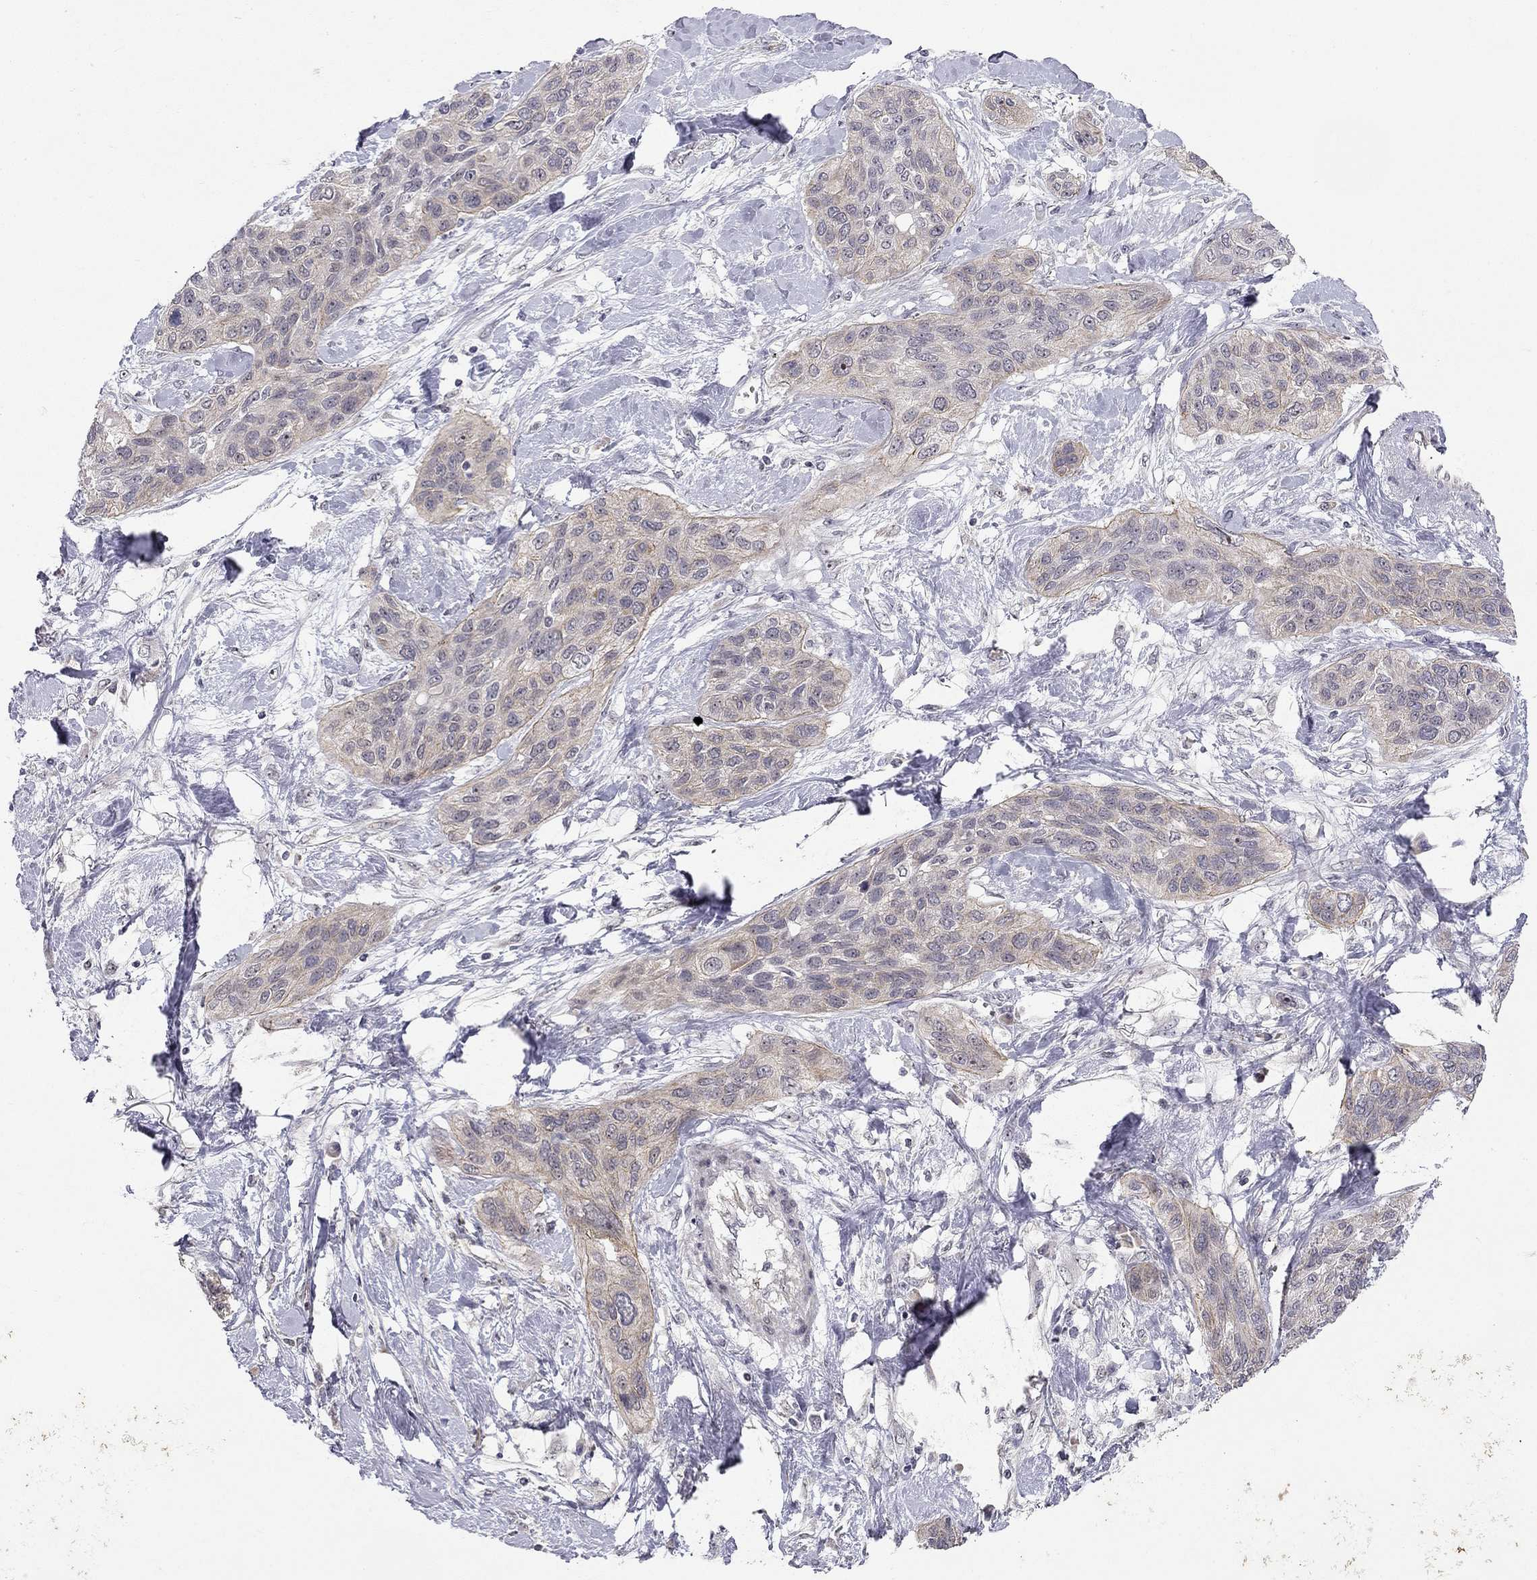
{"staining": {"intensity": "weak", "quantity": "25%-75%", "location": "cytoplasmic/membranous"}, "tissue": "lung cancer", "cell_type": "Tumor cells", "image_type": "cancer", "snomed": [{"axis": "morphology", "description": "Squamous cell carcinoma, NOS"}, {"axis": "topography", "description": "Lung"}], "caption": "High-power microscopy captured an immunohistochemistry micrograph of lung cancer, revealing weak cytoplasmic/membranous staining in about 25%-75% of tumor cells.", "gene": "STXBP6", "patient": {"sex": "female", "age": 70}}